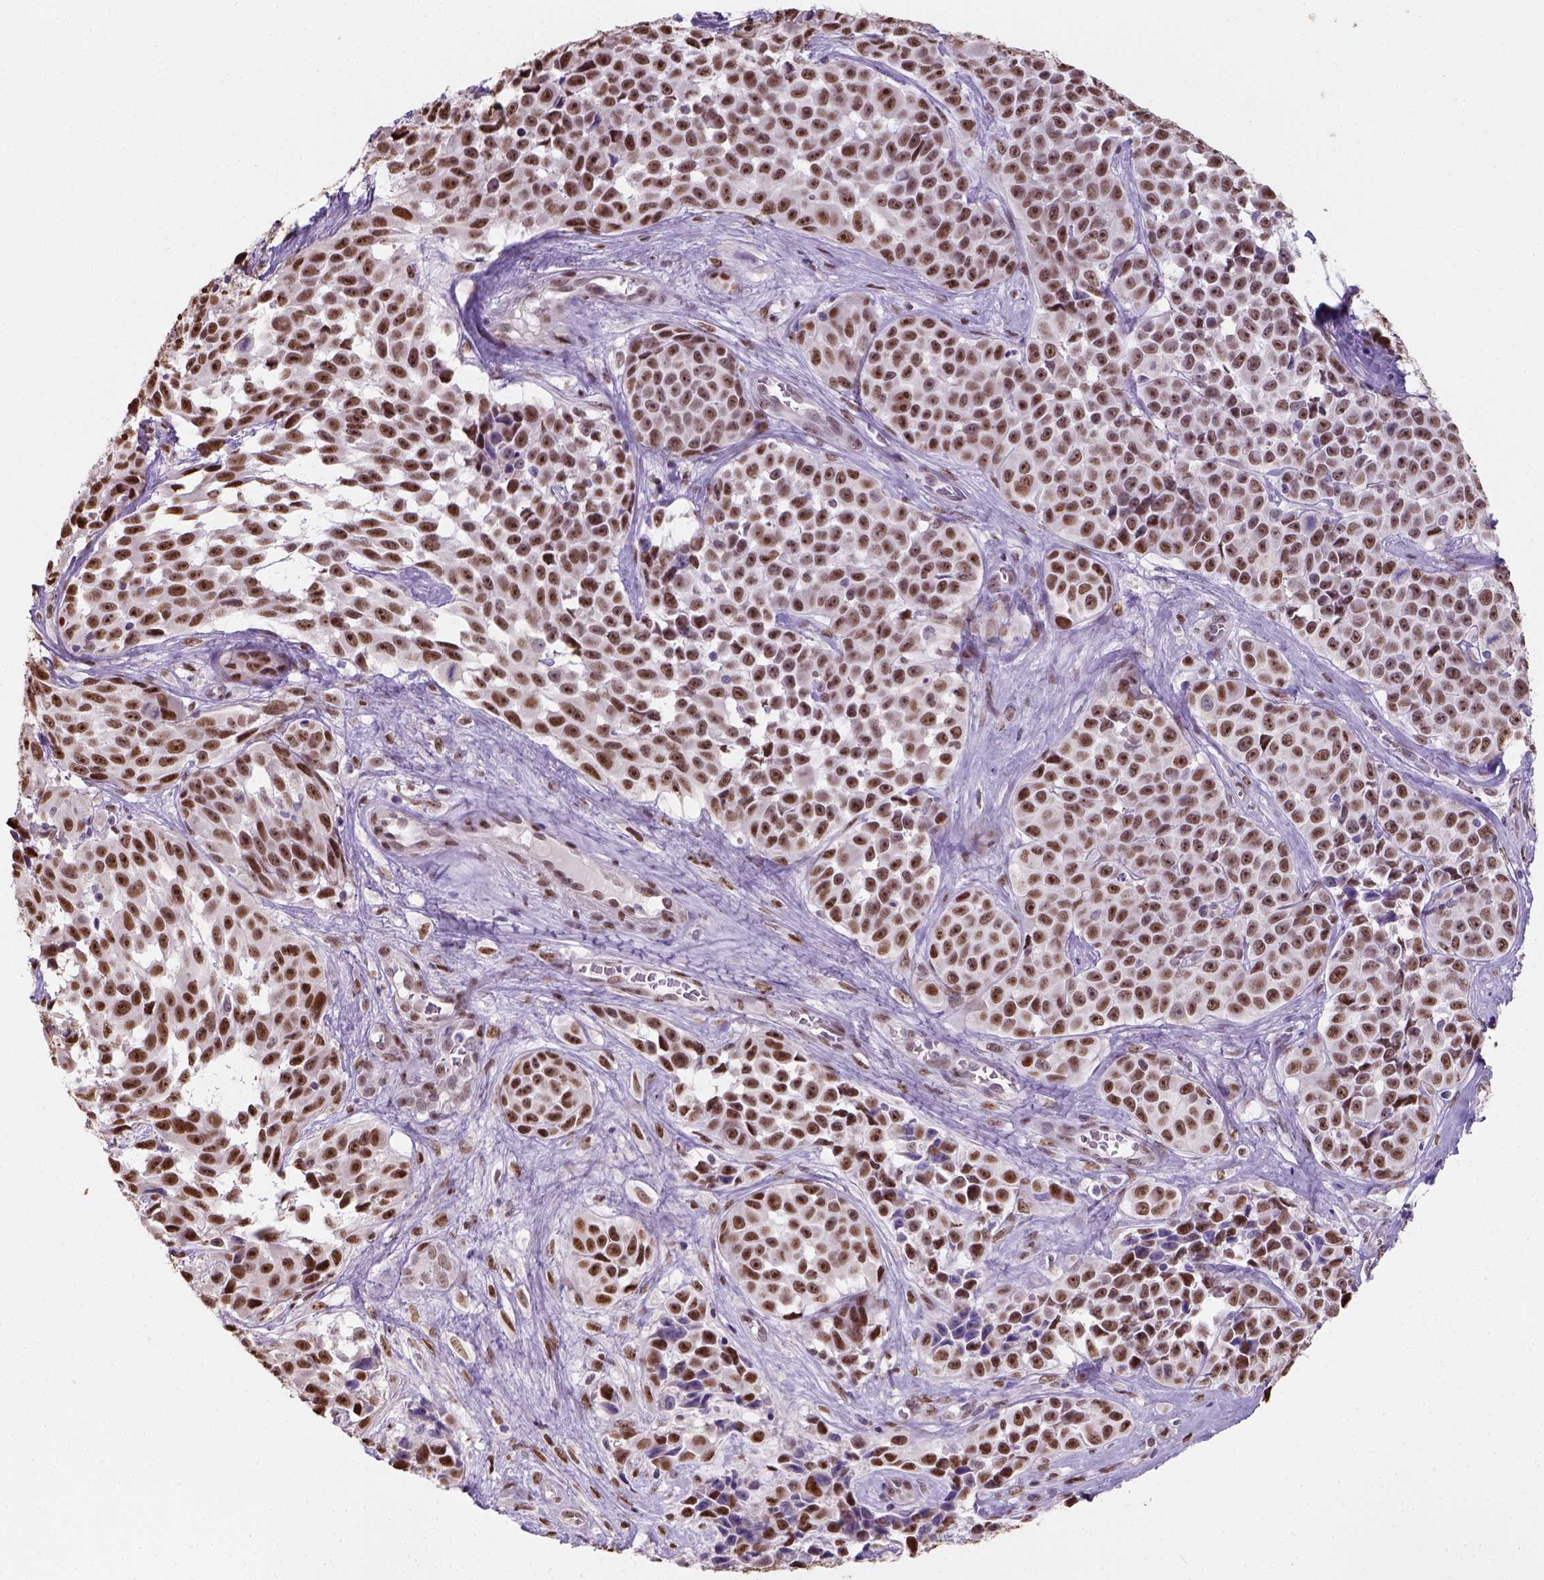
{"staining": {"intensity": "moderate", "quantity": ">75%", "location": "nuclear"}, "tissue": "melanoma", "cell_type": "Tumor cells", "image_type": "cancer", "snomed": [{"axis": "morphology", "description": "Malignant melanoma, NOS"}, {"axis": "topography", "description": "Skin"}], "caption": "Protein staining by IHC demonstrates moderate nuclear staining in approximately >75% of tumor cells in malignant melanoma.", "gene": "C1orf112", "patient": {"sex": "female", "age": 88}}